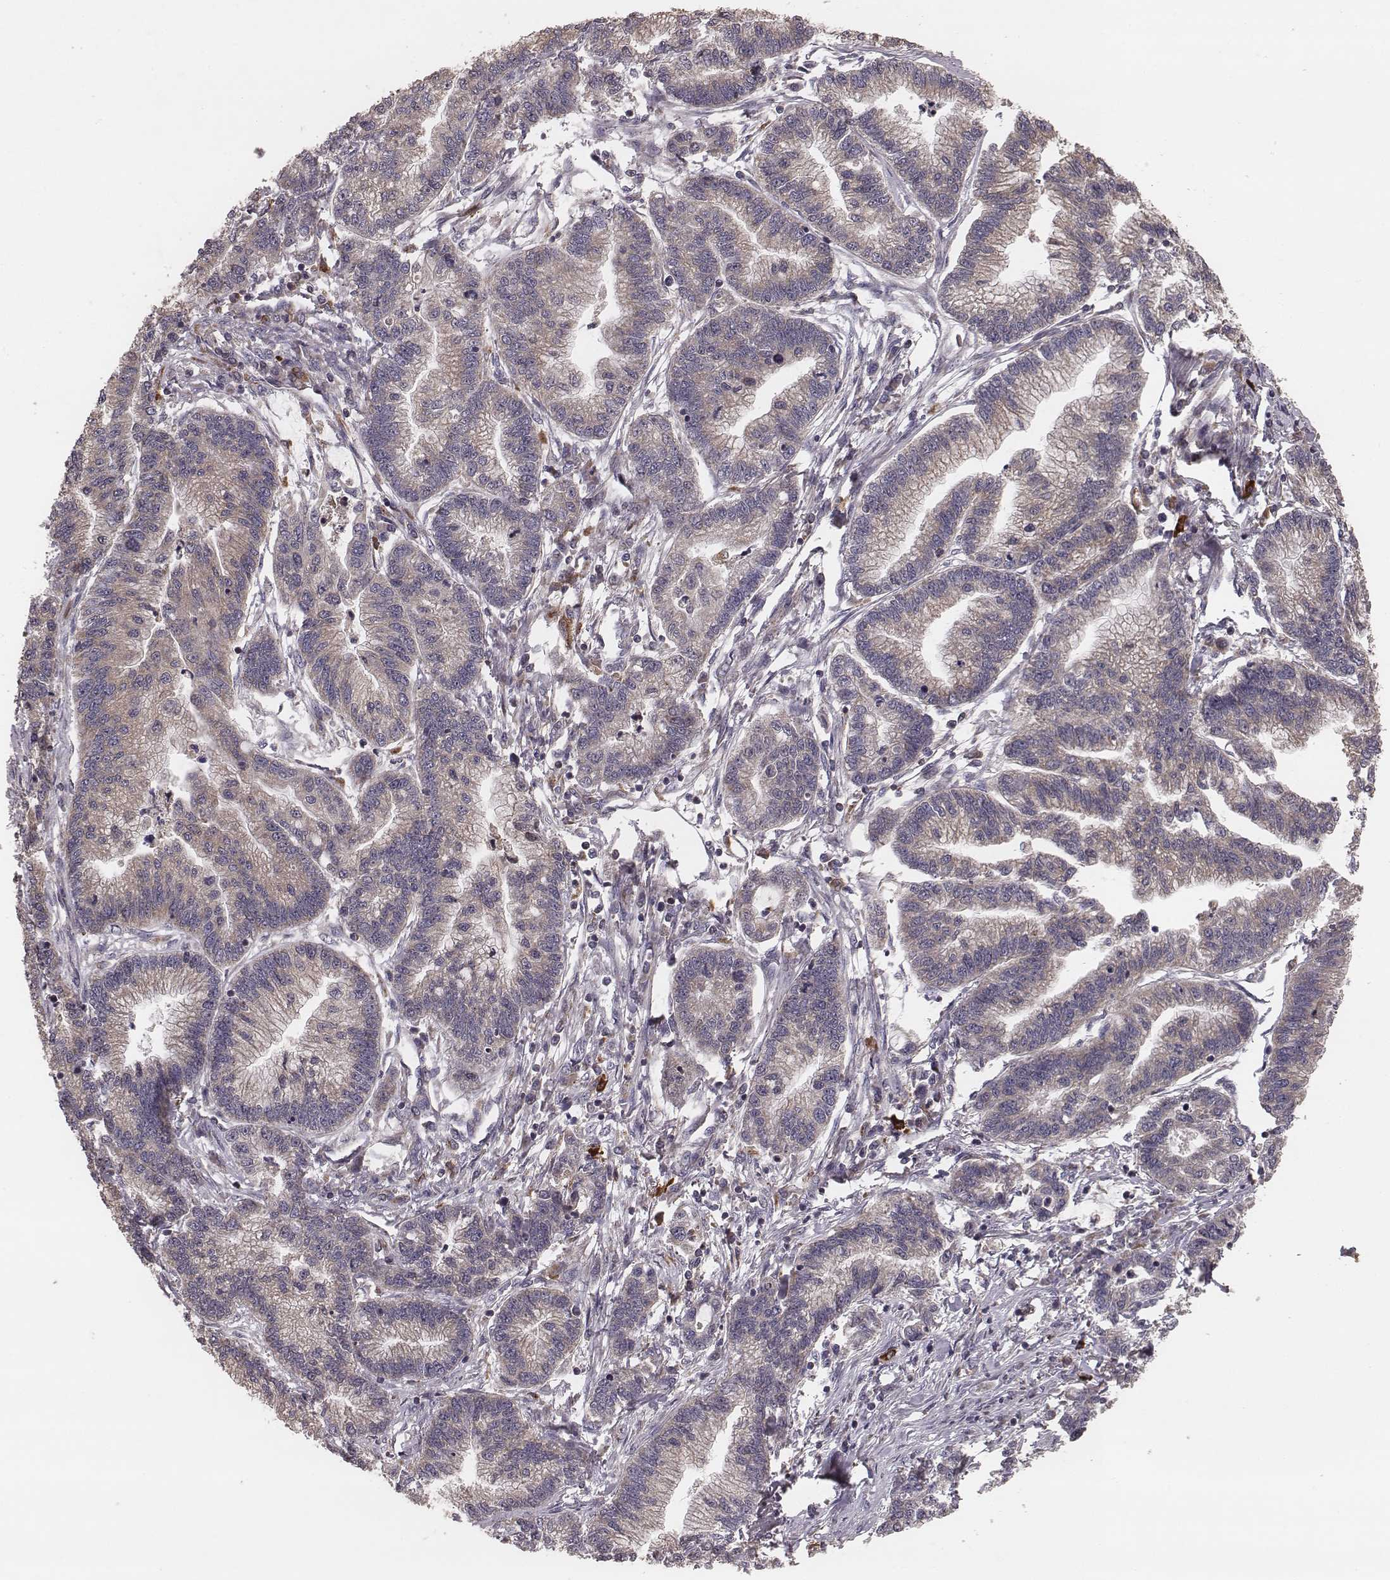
{"staining": {"intensity": "weak", "quantity": "<25%", "location": "cytoplasmic/membranous"}, "tissue": "stomach cancer", "cell_type": "Tumor cells", "image_type": "cancer", "snomed": [{"axis": "morphology", "description": "Adenocarcinoma, NOS"}, {"axis": "topography", "description": "Stomach"}], "caption": "IHC of human stomach cancer (adenocarcinoma) exhibits no positivity in tumor cells.", "gene": "ZDHHC21", "patient": {"sex": "male", "age": 83}}